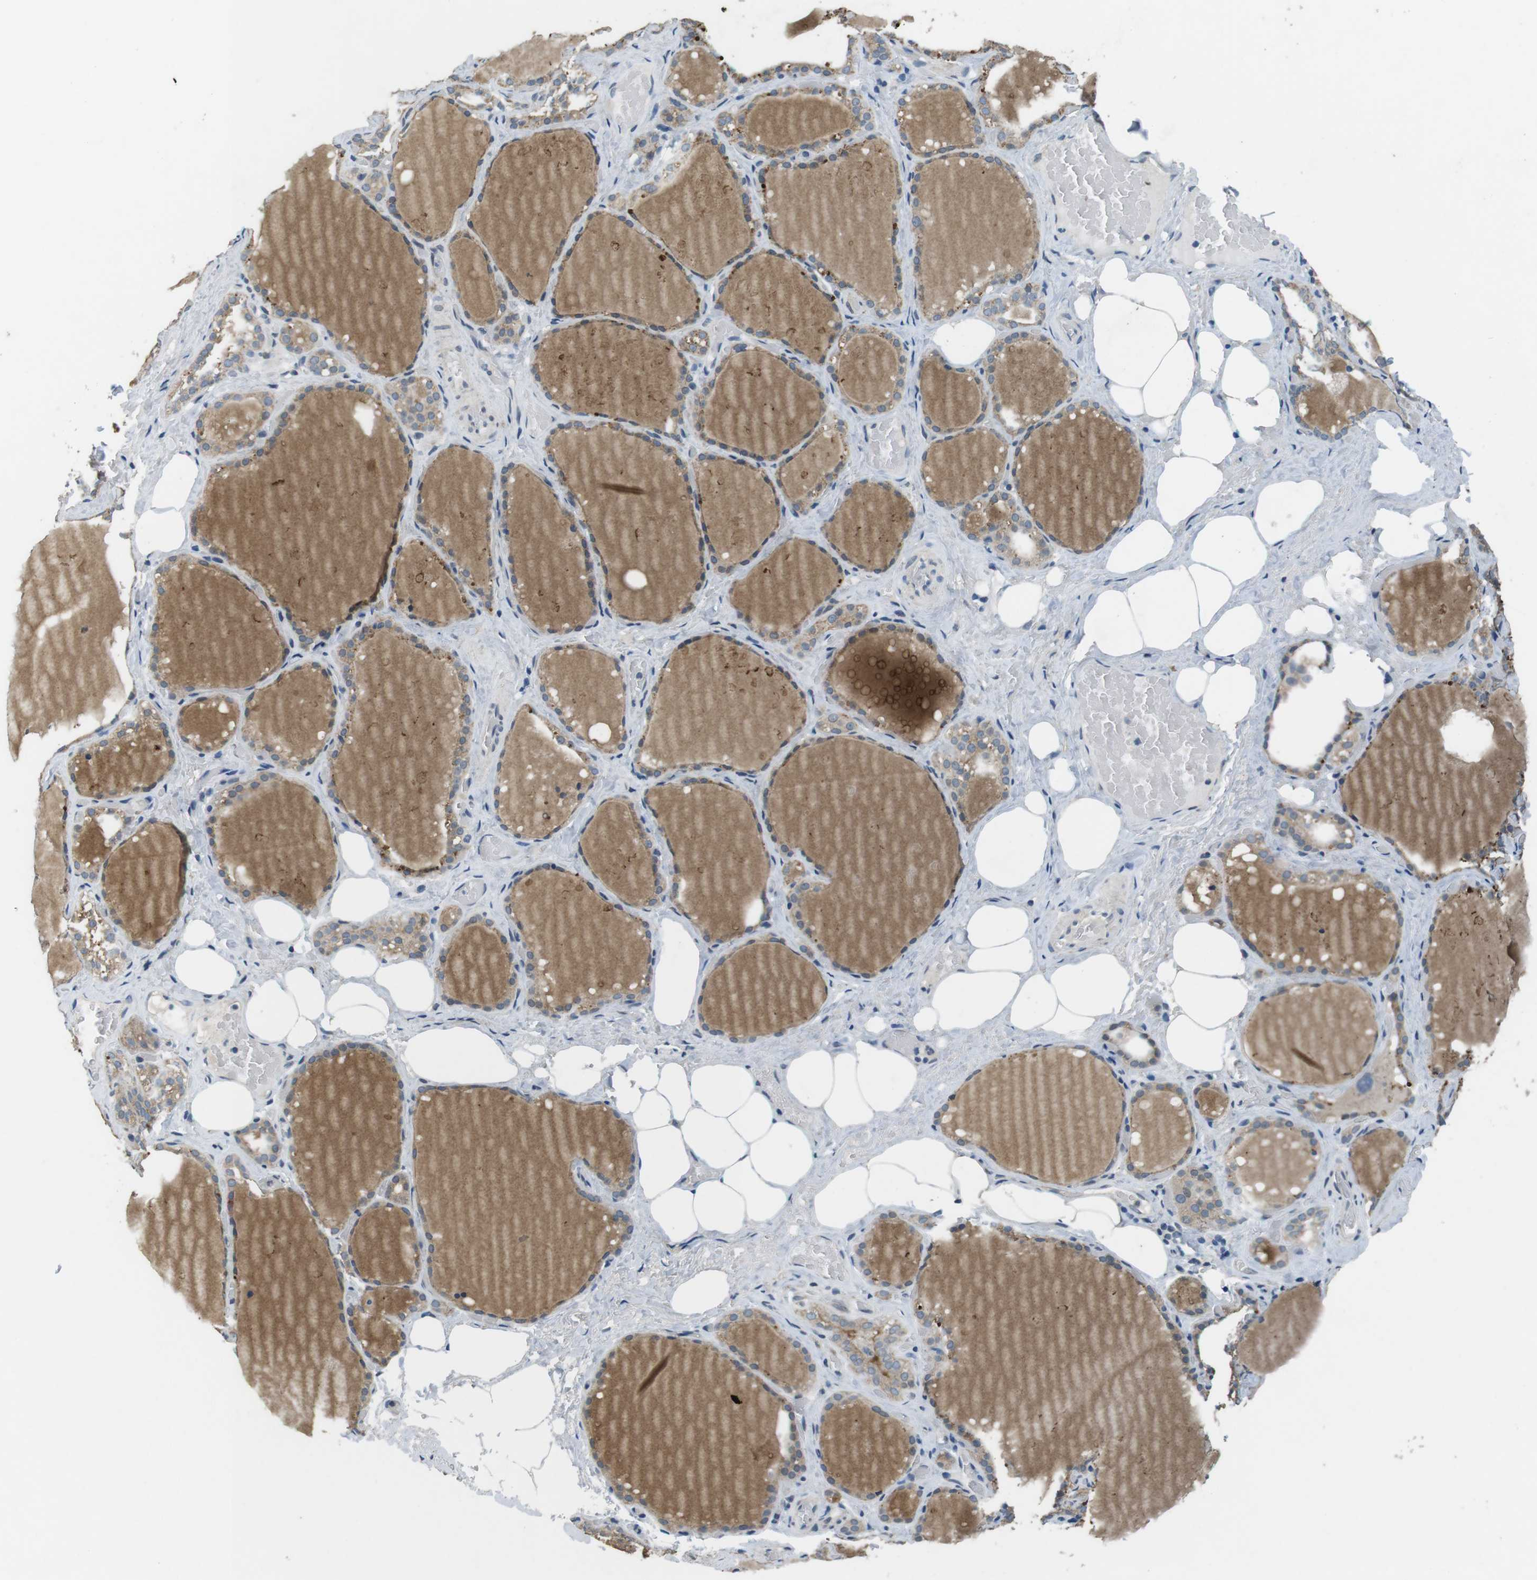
{"staining": {"intensity": "moderate", "quantity": "25%-75%", "location": "cytoplasmic/membranous"}, "tissue": "thyroid gland", "cell_type": "Glandular cells", "image_type": "normal", "snomed": [{"axis": "morphology", "description": "Normal tissue, NOS"}, {"axis": "topography", "description": "Thyroid gland"}], "caption": "Immunohistochemistry of normal human thyroid gland reveals medium levels of moderate cytoplasmic/membranous staining in approximately 25%-75% of glandular cells.", "gene": "CLDN7", "patient": {"sex": "male", "age": 61}}